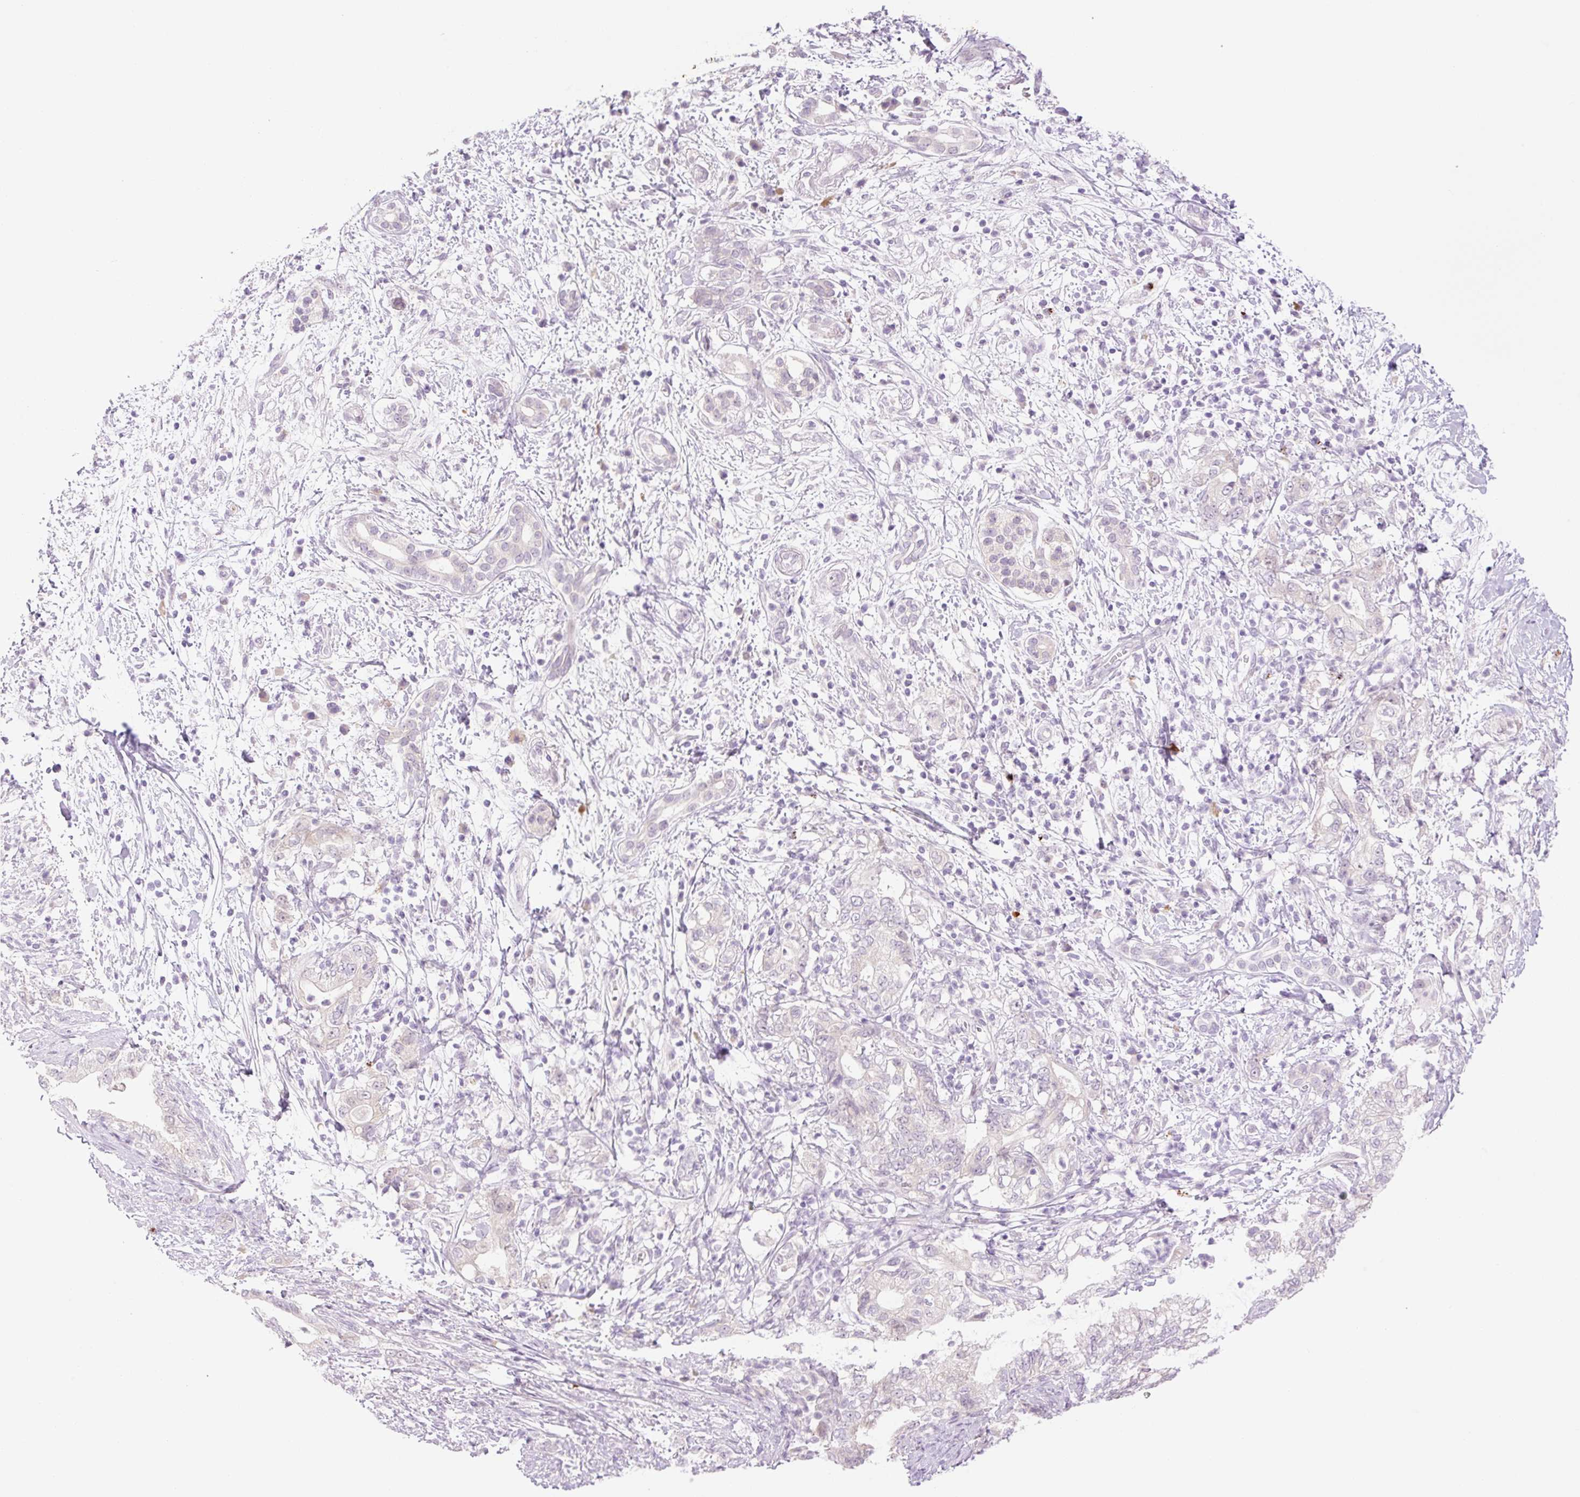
{"staining": {"intensity": "negative", "quantity": "none", "location": "none"}, "tissue": "pancreatic cancer", "cell_type": "Tumor cells", "image_type": "cancer", "snomed": [{"axis": "morphology", "description": "Adenocarcinoma, NOS"}, {"axis": "topography", "description": "Pancreas"}], "caption": "This is a micrograph of immunohistochemistry (IHC) staining of adenocarcinoma (pancreatic), which shows no positivity in tumor cells.", "gene": "SPRYD4", "patient": {"sex": "female", "age": 73}}